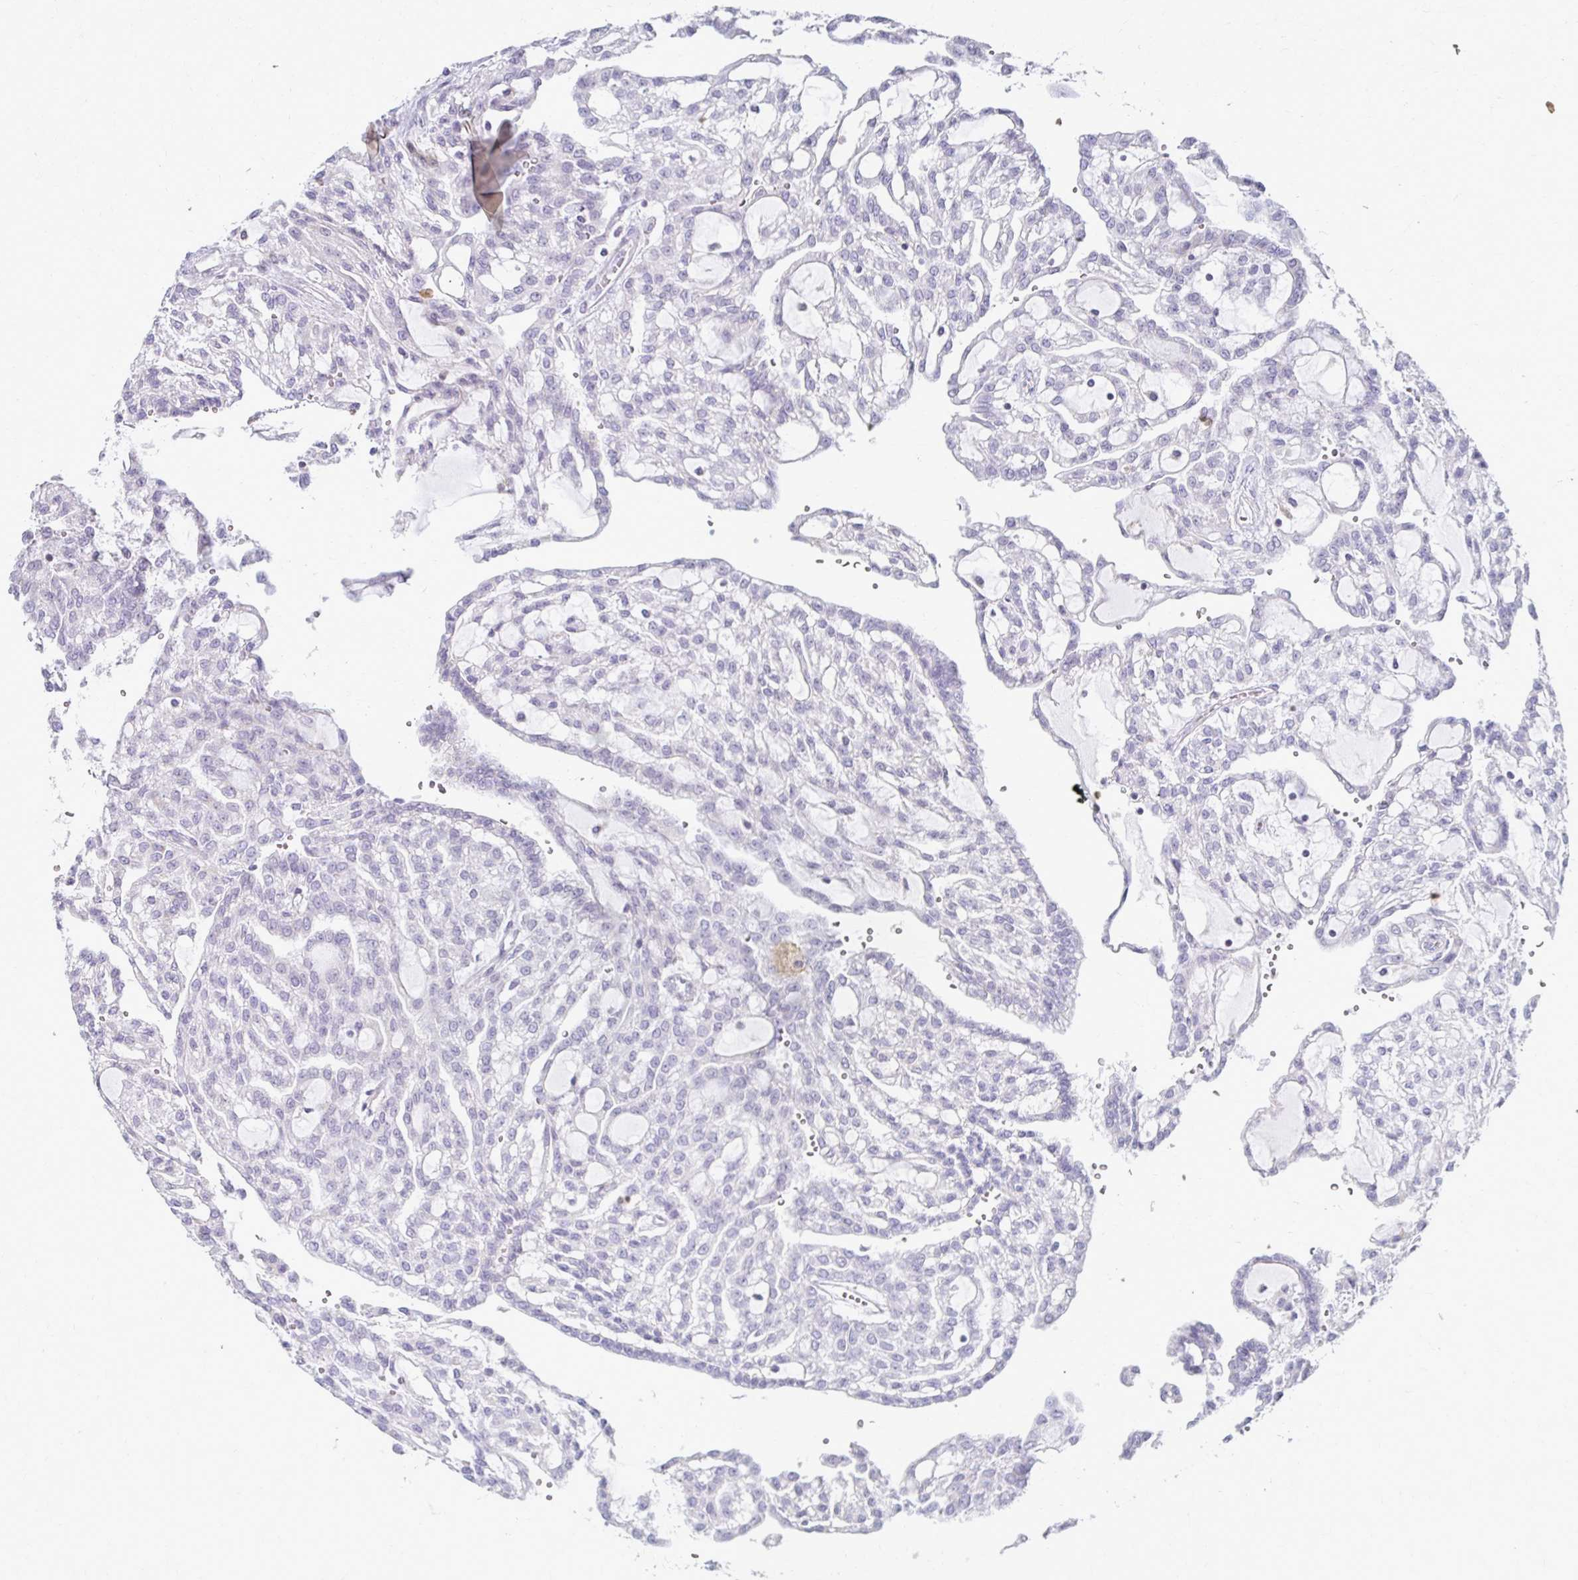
{"staining": {"intensity": "negative", "quantity": "none", "location": "none"}, "tissue": "renal cancer", "cell_type": "Tumor cells", "image_type": "cancer", "snomed": [{"axis": "morphology", "description": "Adenocarcinoma, NOS"}, {"axis": "topography", "description": "Kidney"}], "caption": "IHC micrograph of renal adenocarcinoma stained for a protein (brown), which reveals no staining in tumor cells.", "gene": "FCGR2B", "patient": {"sex": "male", "age": 63}}